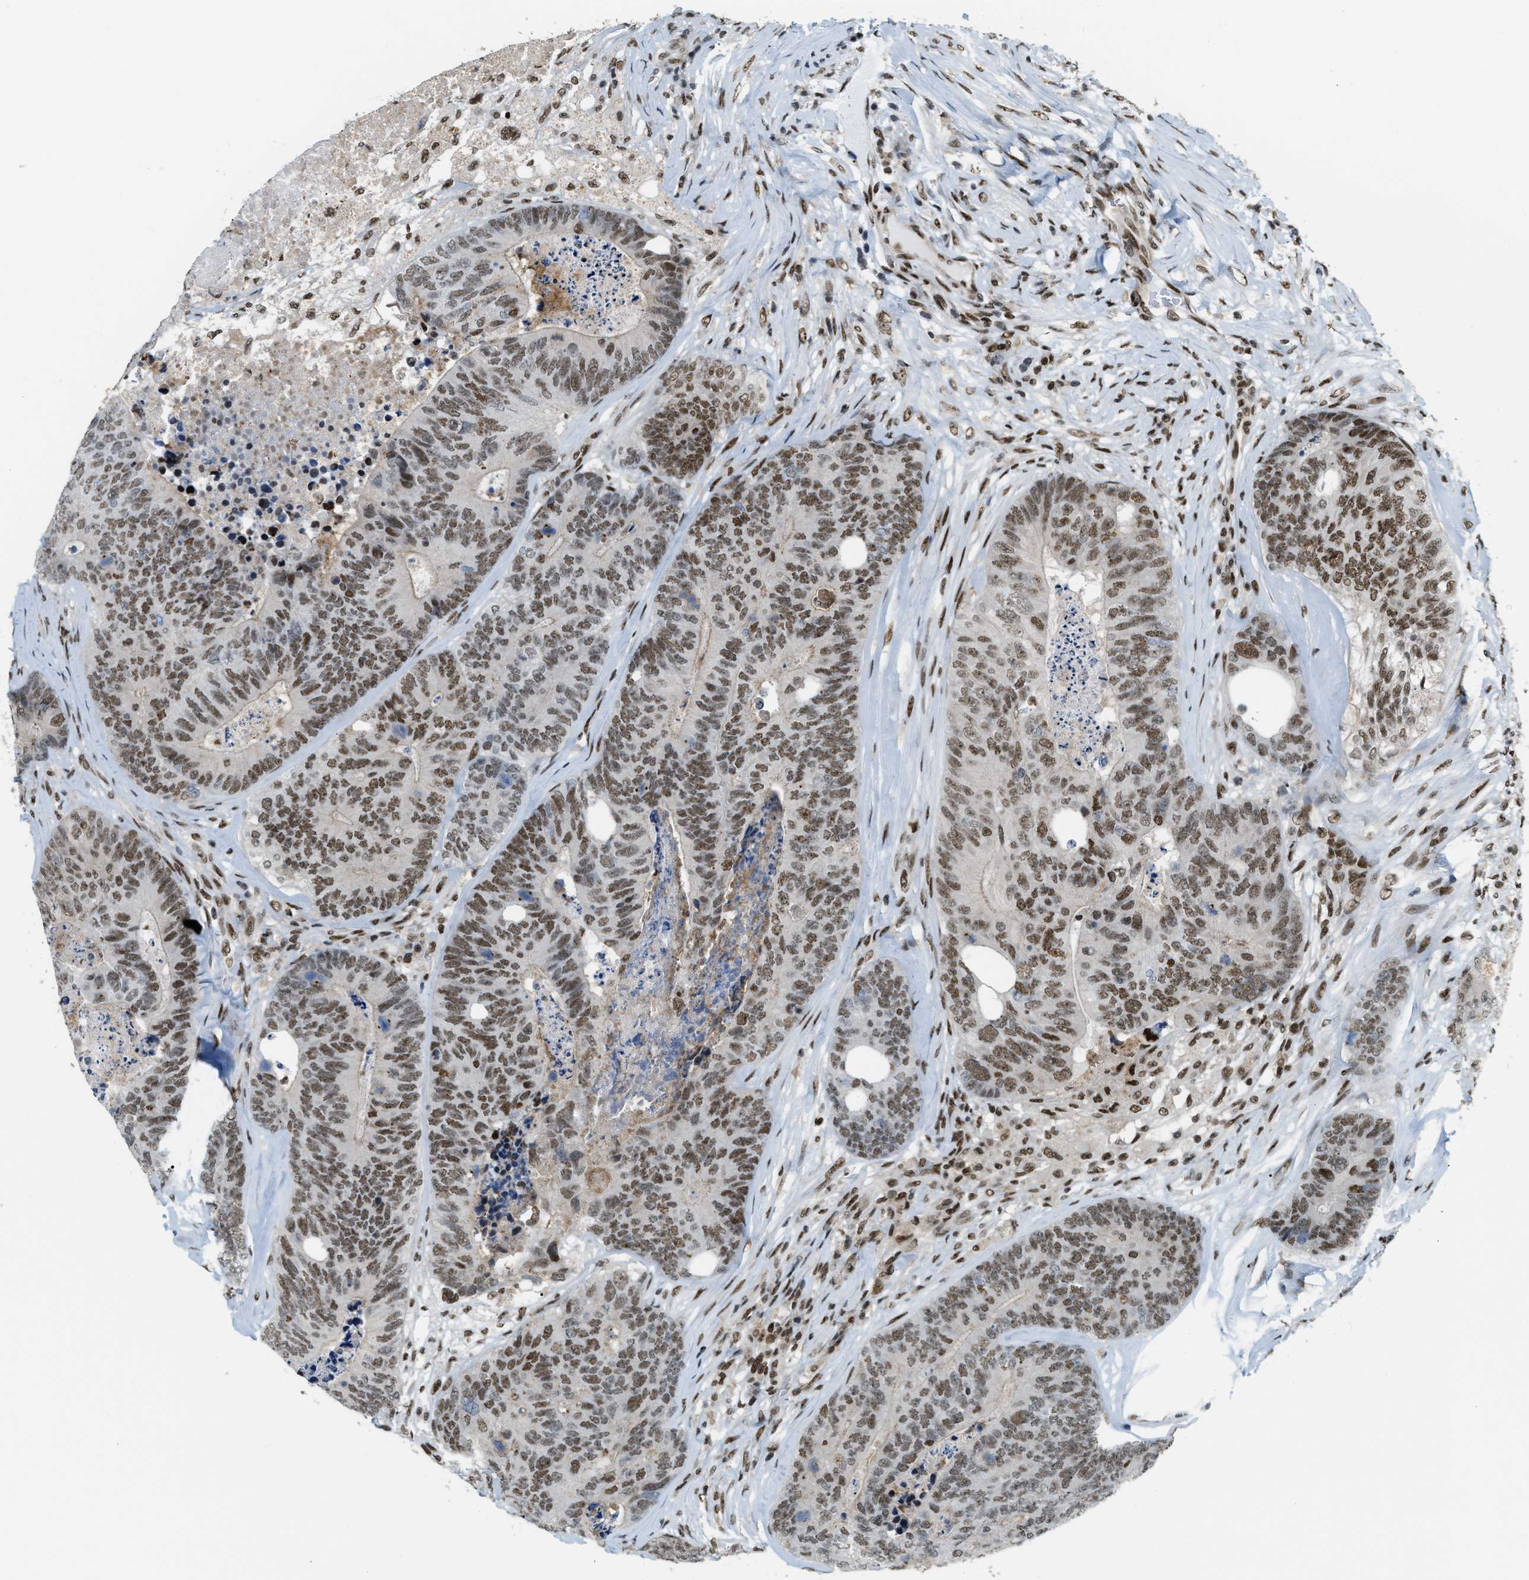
{"staining": {"intensity": "moderate", "quantity": ">75%", "location": "nuclear"}, "tissue": "colorectal cancer", "cell_type": "Tumor cells", "image_type": "cancer", "snomed": [{"axis": "morphology", "description": "Adenocarcinoma, NOS"}, {"axis": "topography", "description": "Colon"}], "caption": "Immunohistochemistry (IHC) of human colorectal cancer exhibits medium levels of moderate nuclear expression in about >75% of tumor cells.", "gene": "NUMA1", "patient": {"sex": "female", "age": 67}}